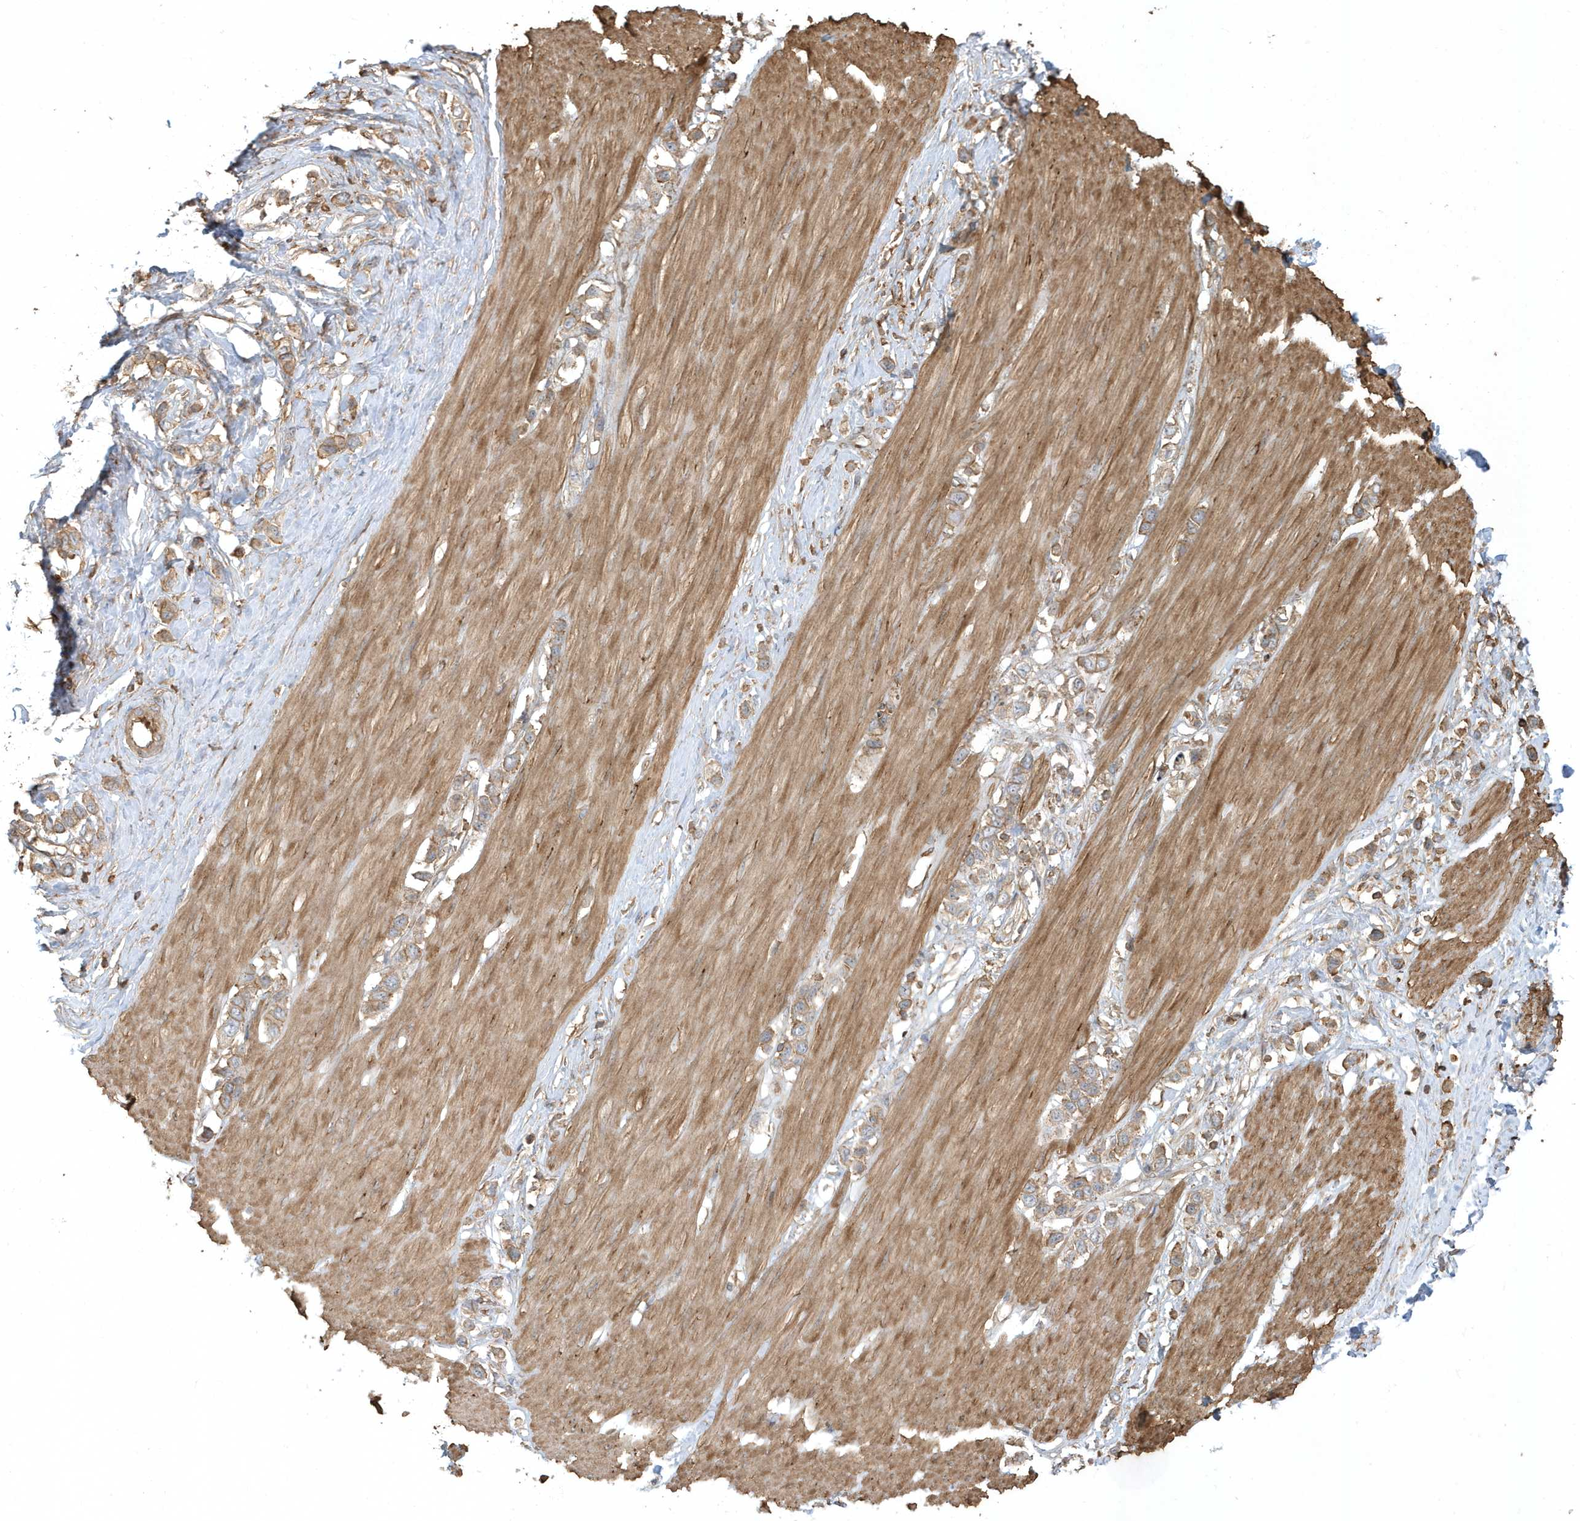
{"staining": {"intensity": "moderate", "quantity": ">75%", "location": "cytoplasmic/membranous"}, "tissue": "stomach cancer", "cell_type": "Tumor cells", "image_type": "cancer", "snomed": [{"axis": "morphology", "description": "Adenocarcinoma, NOS"}, {"axis": "topography", "description": "Stomach"}], "caption": "Human stomach adenocarcinoma stained with a protein marker shows moderate staining in tumor cells.", "gene": "ZBTB8A", "patient": {"sex": "female", "age": 65}}